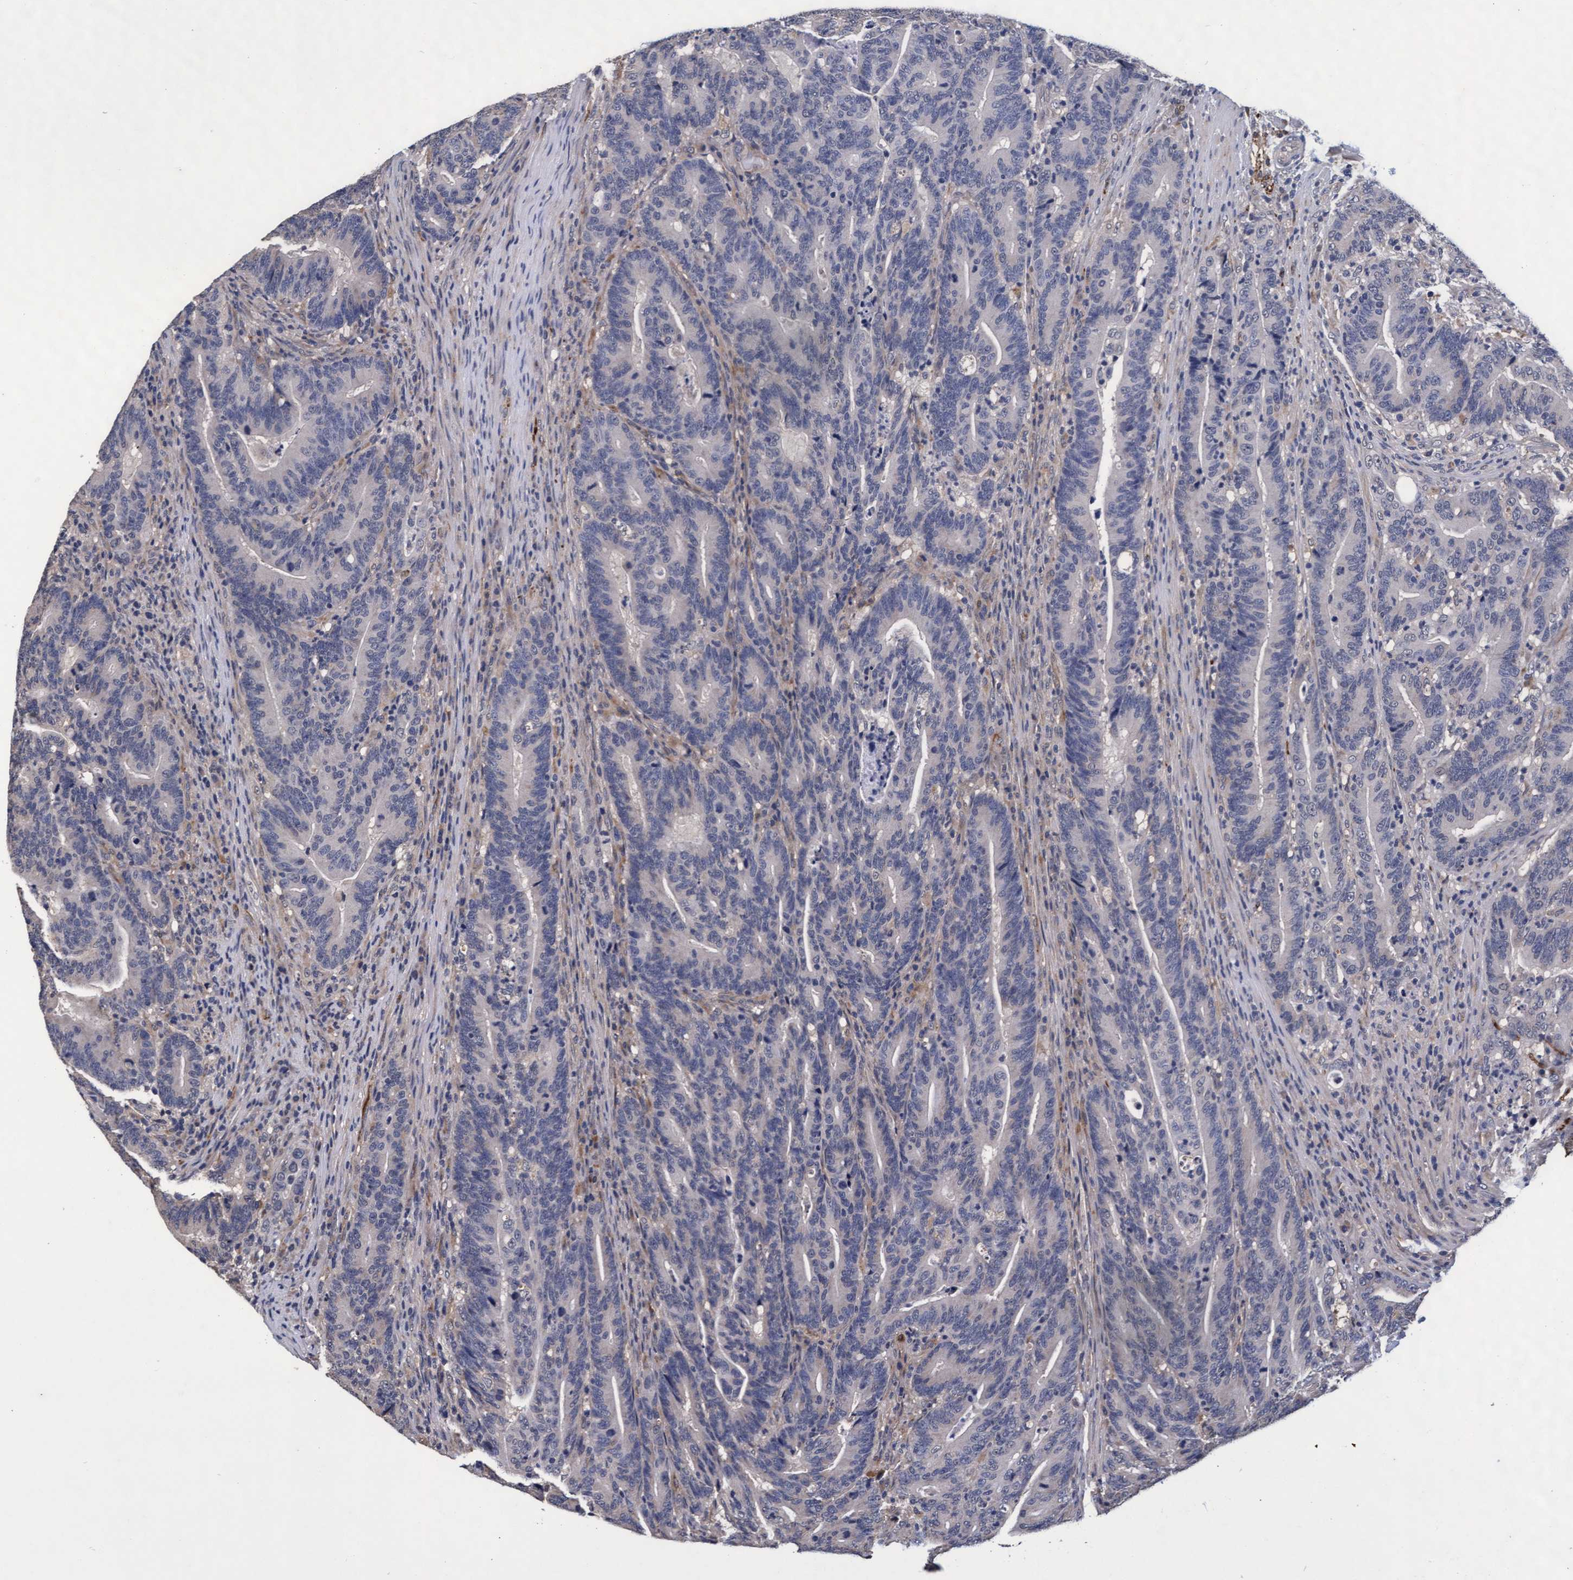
{"staining": {"intensity": "negative", "quantity": "none", "location": "none"}, "tissue": "colorectal cancer", "cell_type": "Tumor cells", "image_type": "cancer", "snomed": [{"axis": "morphology", "description": "Adenocarcinoma, NOS"}, {"axis": "topography", "description": "Colon"}], "caption": "A high-resolution photomicrograph shows immunohistochemistry staining of colorectal cancer, which reveals no significant expression in tumor cells.", "gene": "CPQ", "patient": {"sex": "female", "age": 66}}